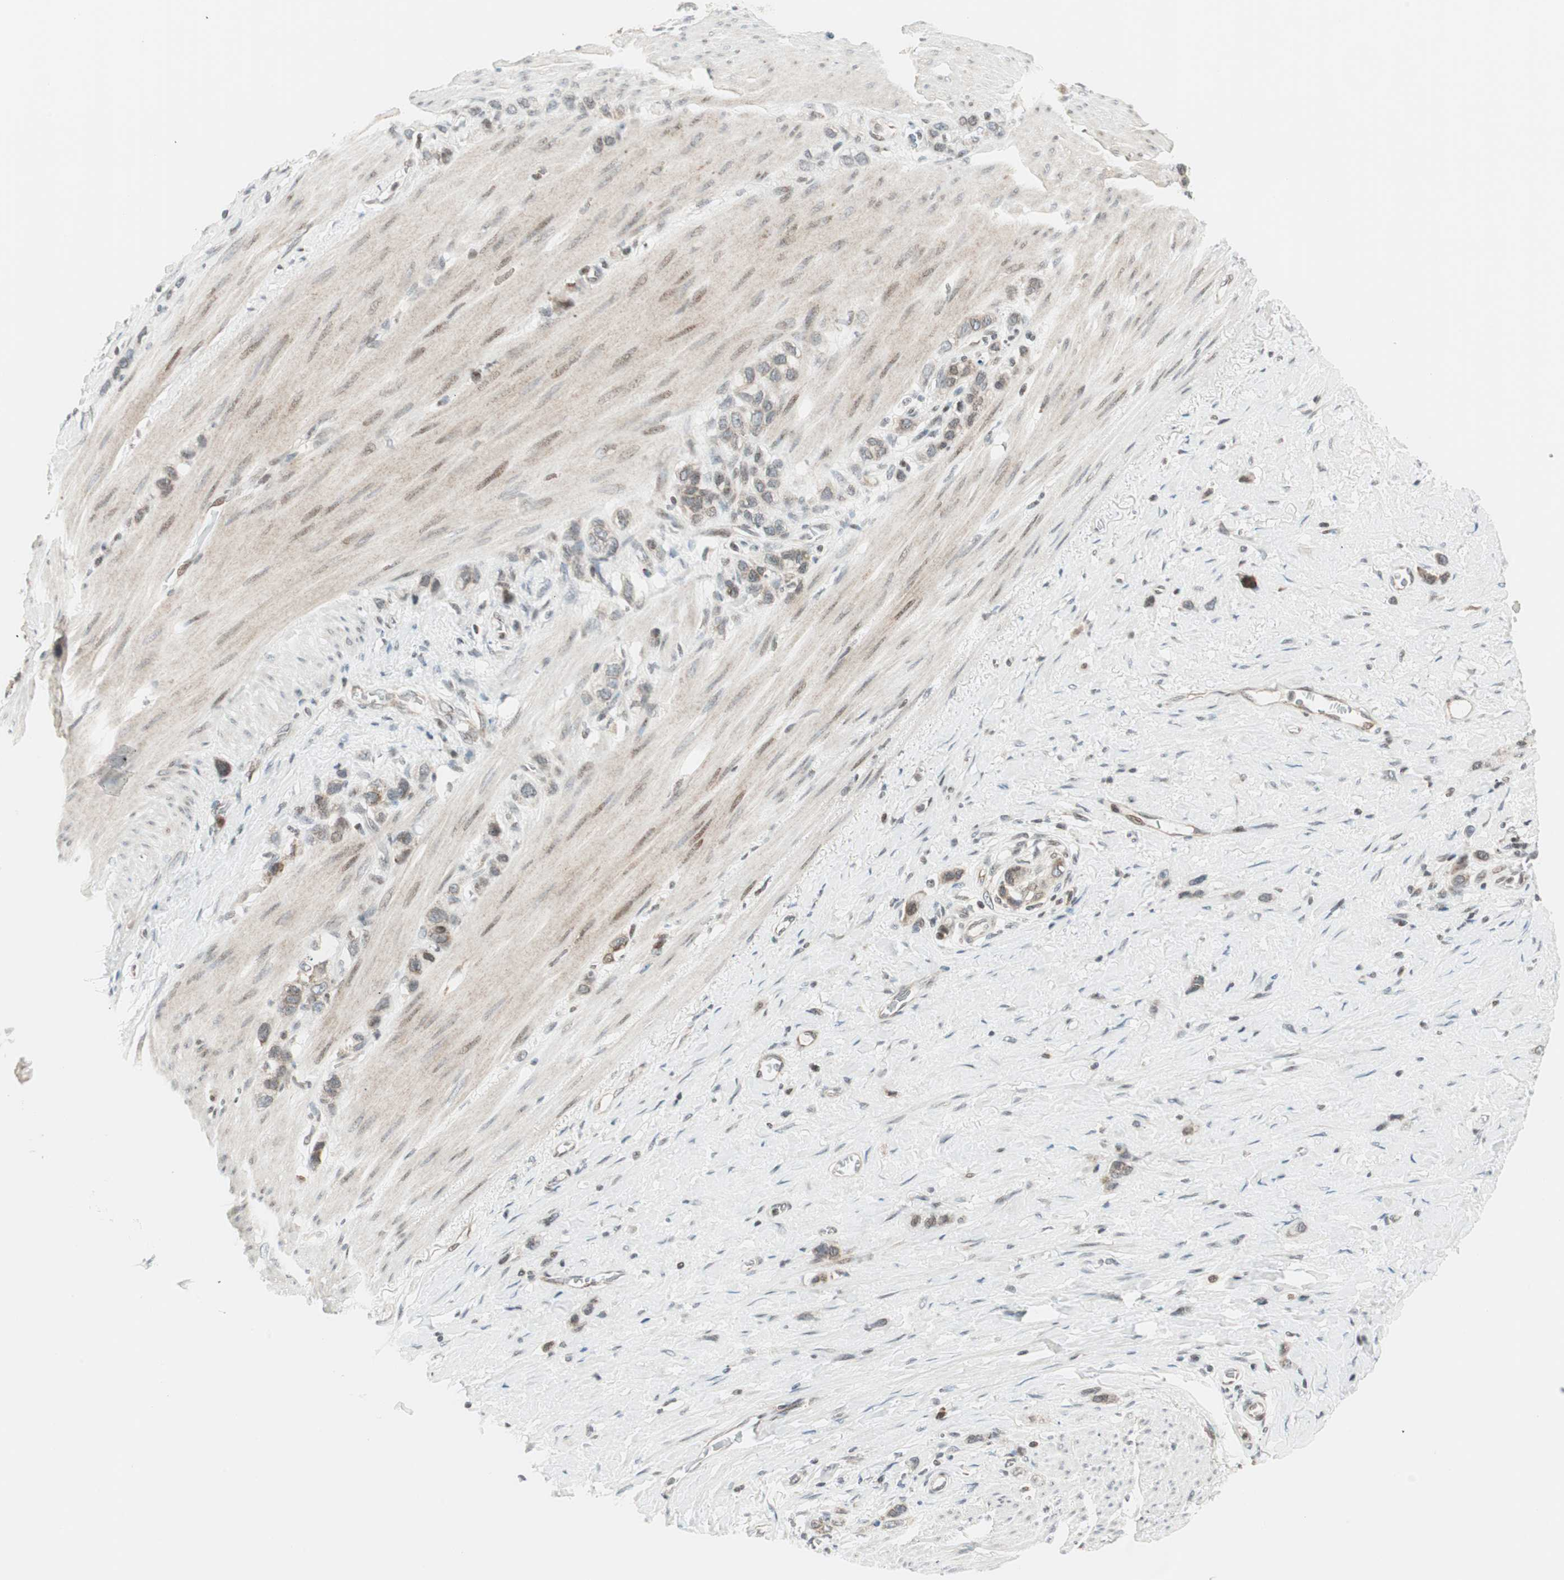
{"staining": {"intensity": "weak", "quantity": "25%-75%", "location": "cytoplasmic/membranous"}, "tissue": "stomach cancer", "cell_type": "Tumor cells", "image_type": "cancer", "snomed": [{"axis": "morphology", "description": "Normal tissue, NOS"}, {"axis": "morphology", "description": "Adenocarcinoma, NOS"}, {"axis": "morphology", "description": "Adenocarcinoma, High grade"}, {"axis": "topography", "description": "Stomach, upper"}, {"axis": "topography", "description": "Stomach"}], "caption": "Human stomach adenocarcinoma stained with a brown dye shows weak cytoplasmic/membranous positive positivity in about 25%-75% of tumor cells.", "gene": "TPT1", "patient": {"sex": "female", "age": 65}}